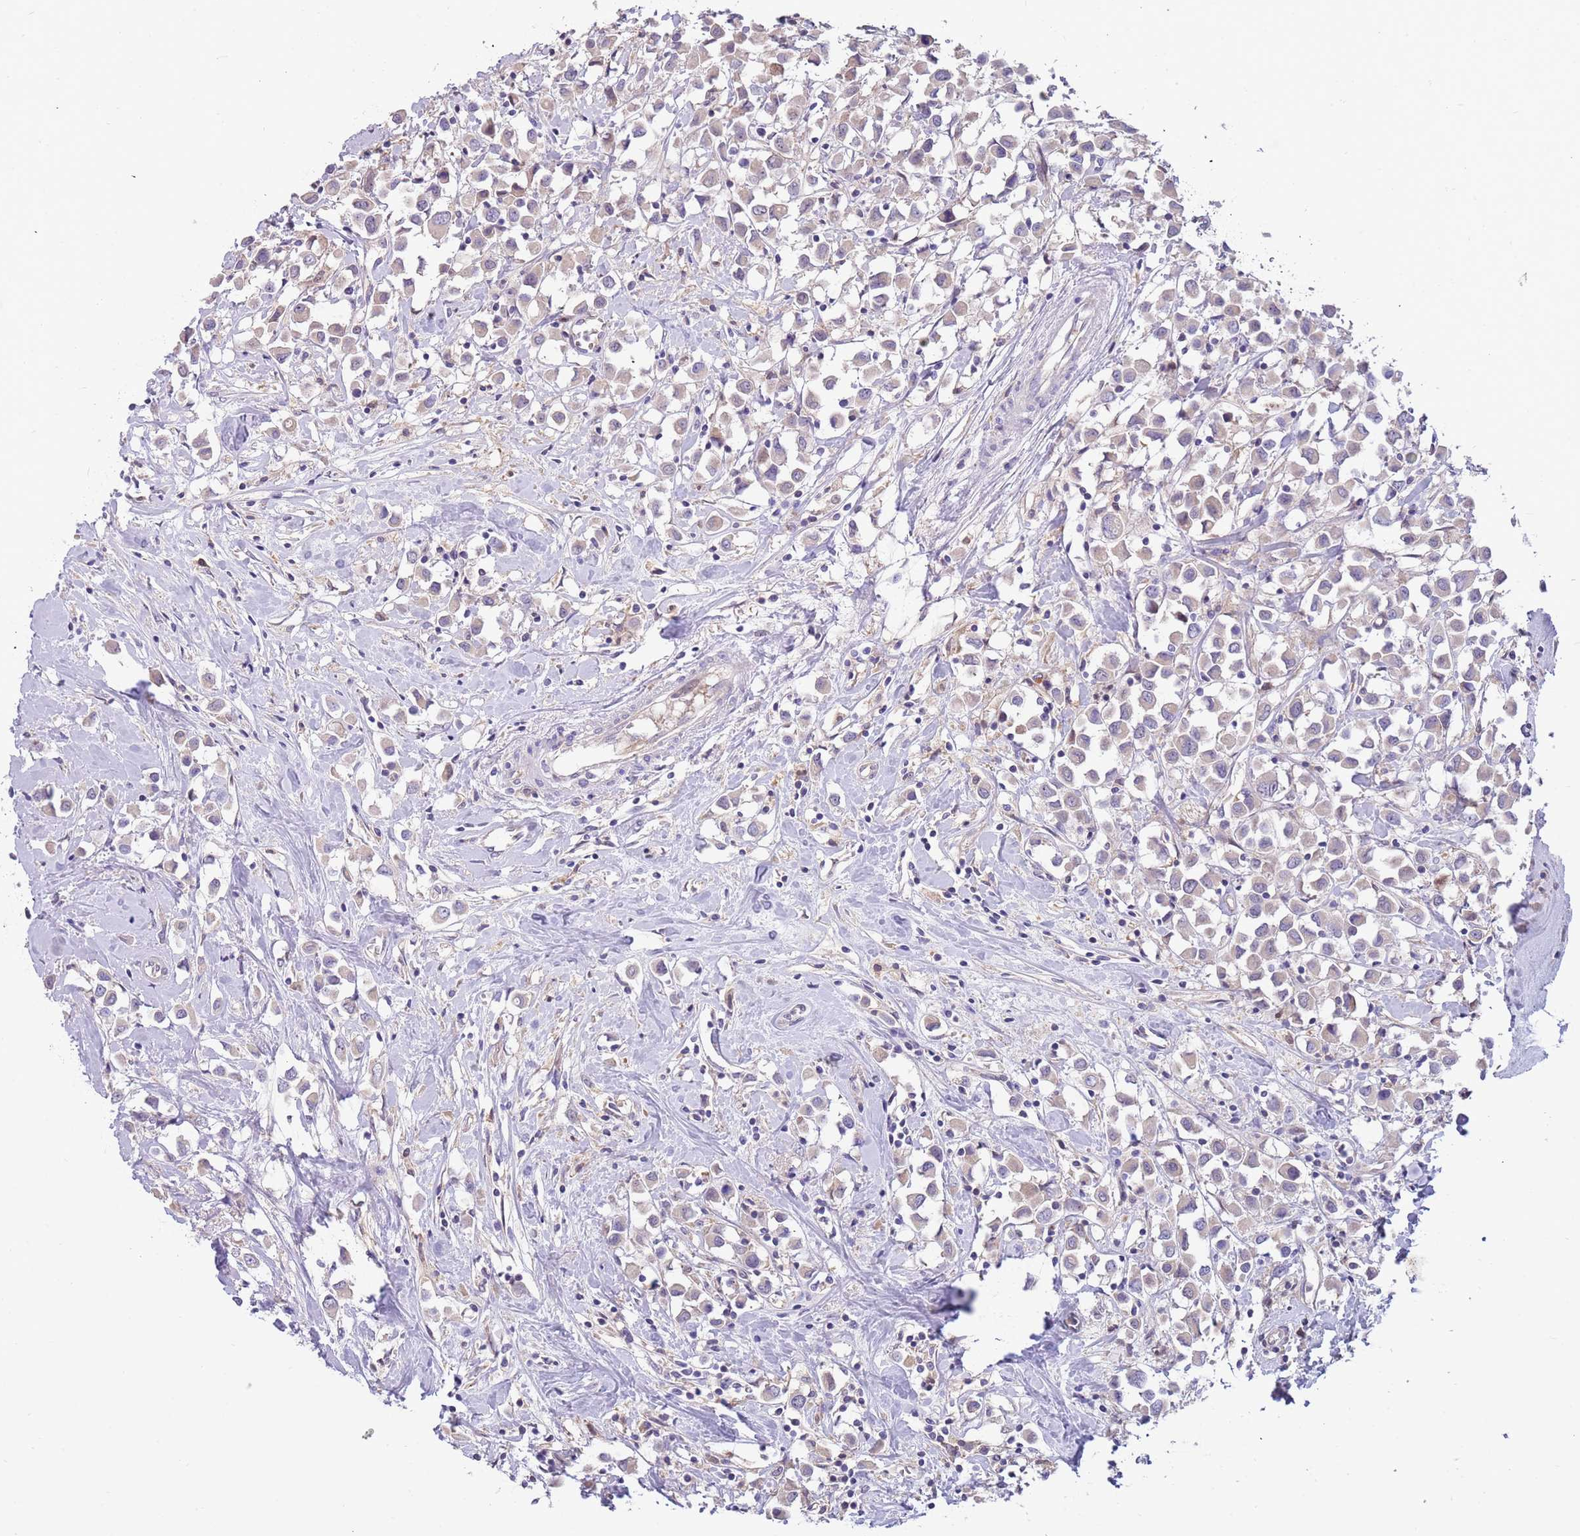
{"staining": {"intensity": "weak", "quantity": "<25%", "location": "cytoplasmic/membranous"}, "tissue": "breast cancer", "cell_type": "Tumor cells", "image_type": "cancer", "snomed": [{"axis": "morphology", "description": "Duct carcinoma"}, {"axis": "topography", "description": "Breast"}], "caption": "This is an immunohistochemistry (IHC) histopathology image of human breast invasive ductal carcinoma. There is no positivity in tumor cells.", "gene": "CABYR", "patient": {"sex": "female", "age": 61}}